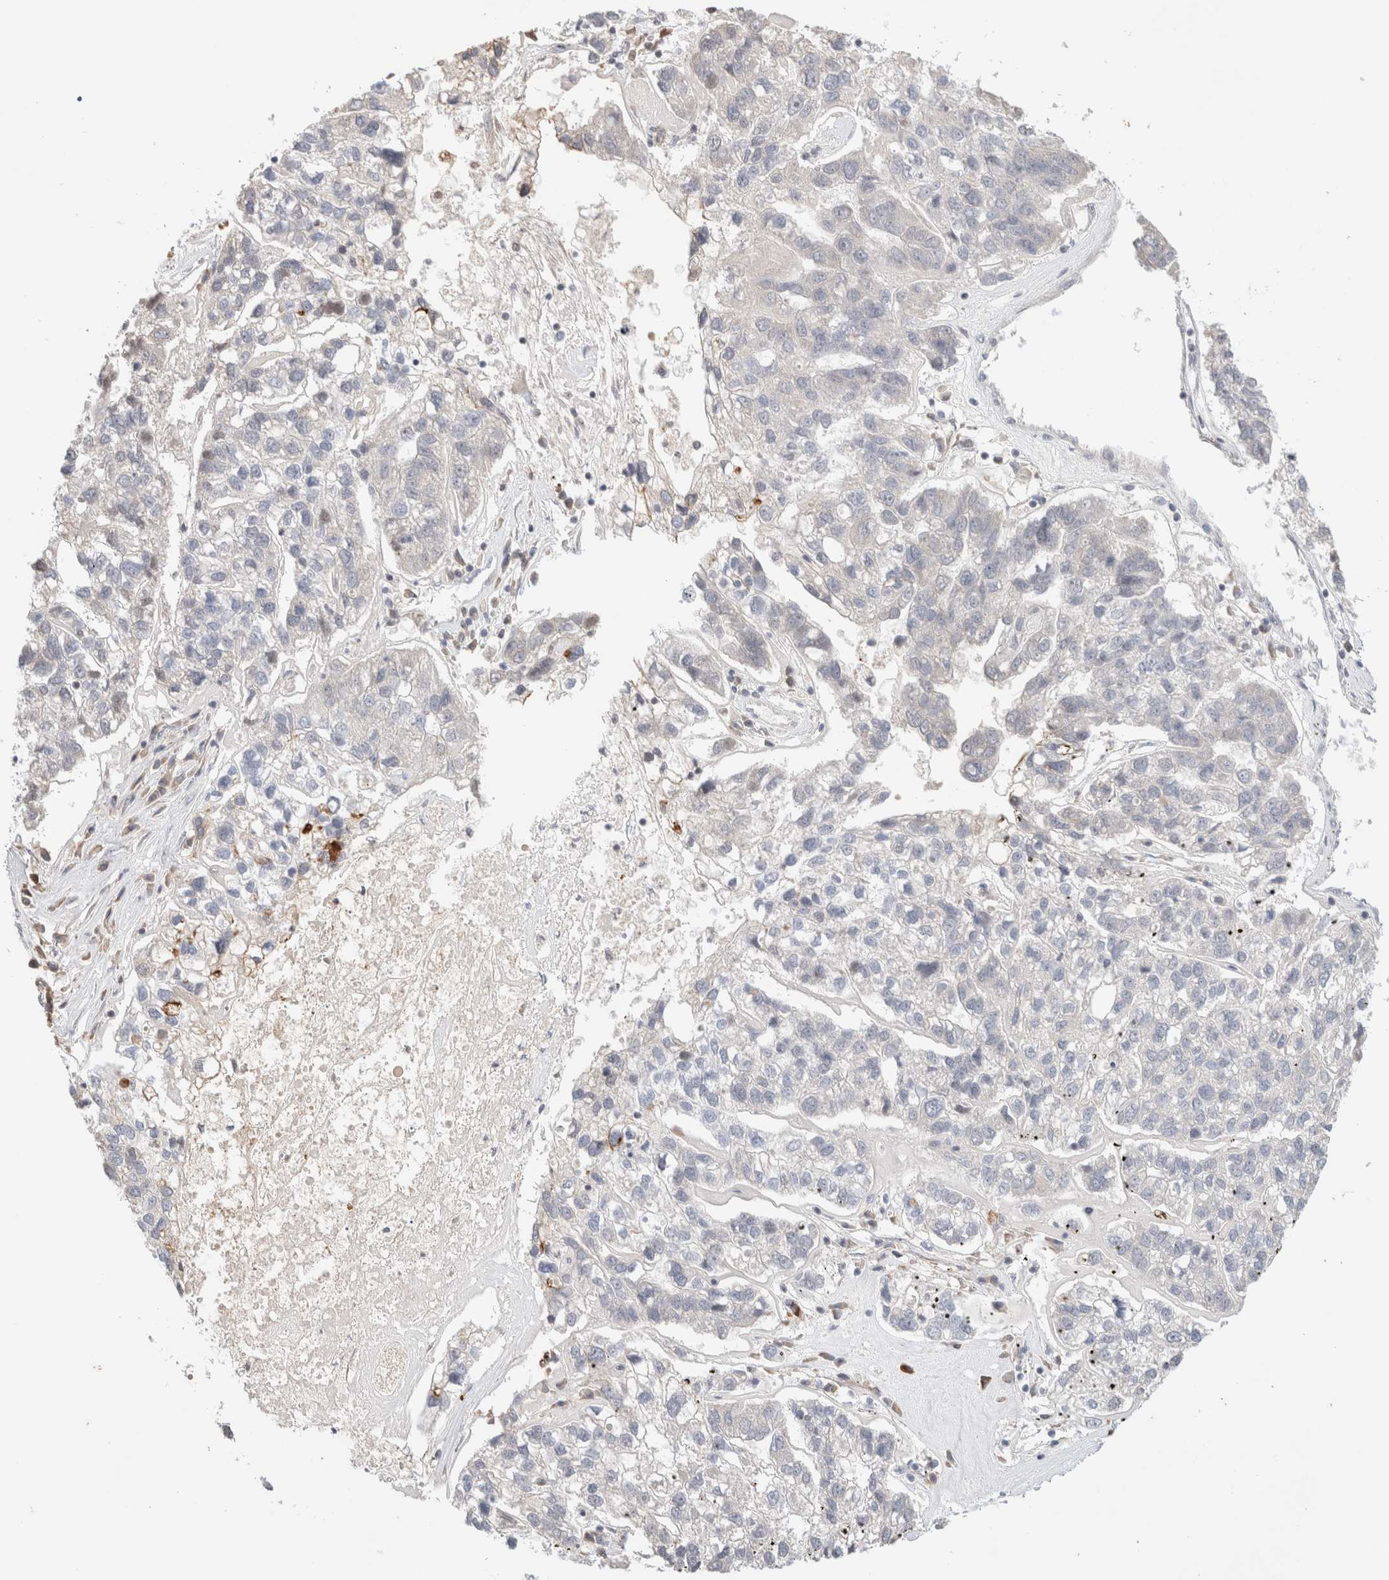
{"staining": {"intensity": "negative", "quantity": "none", "location": "none"}, "tissue": "pancreatic cancer", "cell_type": "Tumor cells", "image_type": "cancer", "snomed": [{"axis": "morphology", "description": "Adenocarcinoma, NOS"}, {"axis": "topography", "description": "Pancreas"}], "caption": "DAB immunohistochemical staining of human pancreatic adenocarcinoma exhibits no significant staining in tumor cells. (DAB (3,3'-diaminobenzidine) immunohistochemistry, high magnification).", "gene": "SPRTN", "patient": {"sex": "female", "age": 61}}